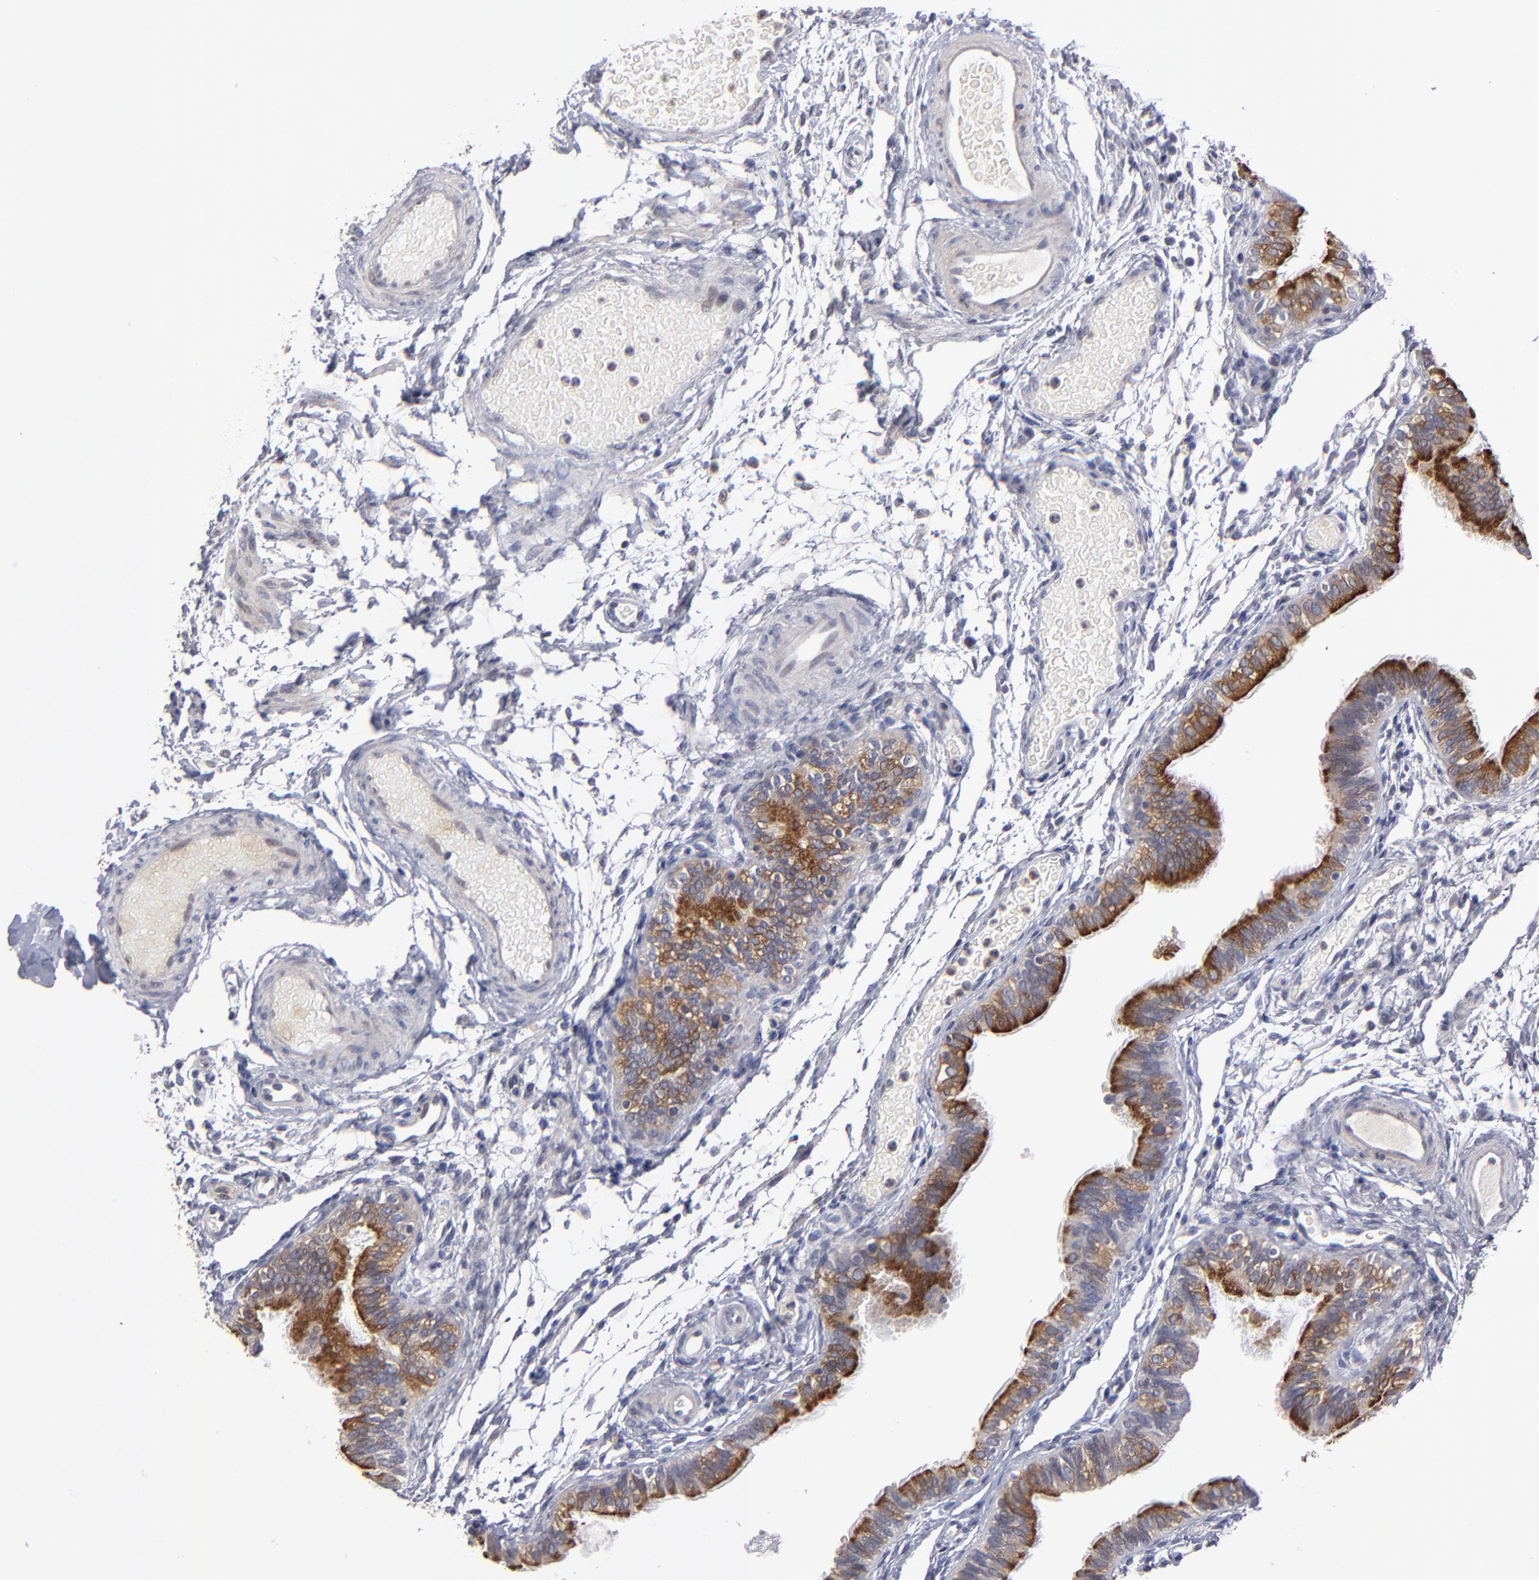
{"staining": {"intensity": "strong", "quantity": ">75%", "location": "cytoplasmic/membranous"}, "tissue": "fallopian tube", "cell_type": "Glandular cells", "image_type": "normal", "snomed": [{"axis": "morphology", "description": "Normal tissue, NOS"}, {"axis": "morphology", "description": "Dermoid, NOS"}, {"axis": "topography", "description": "Fallopian tube"}], "caption": "Immunohistochemical staining of benign fallopian tube reveals >75% levels of strong cytoplasmic/membranous protein positivity in about >75% of glandular cells. The staining is performed using DAB brown chromogen to label protein expression. The nuclei are counter-stained blue using hematoxylin.", "gene": "CEP97", "patient": {"sex": "female", "age": 33}}